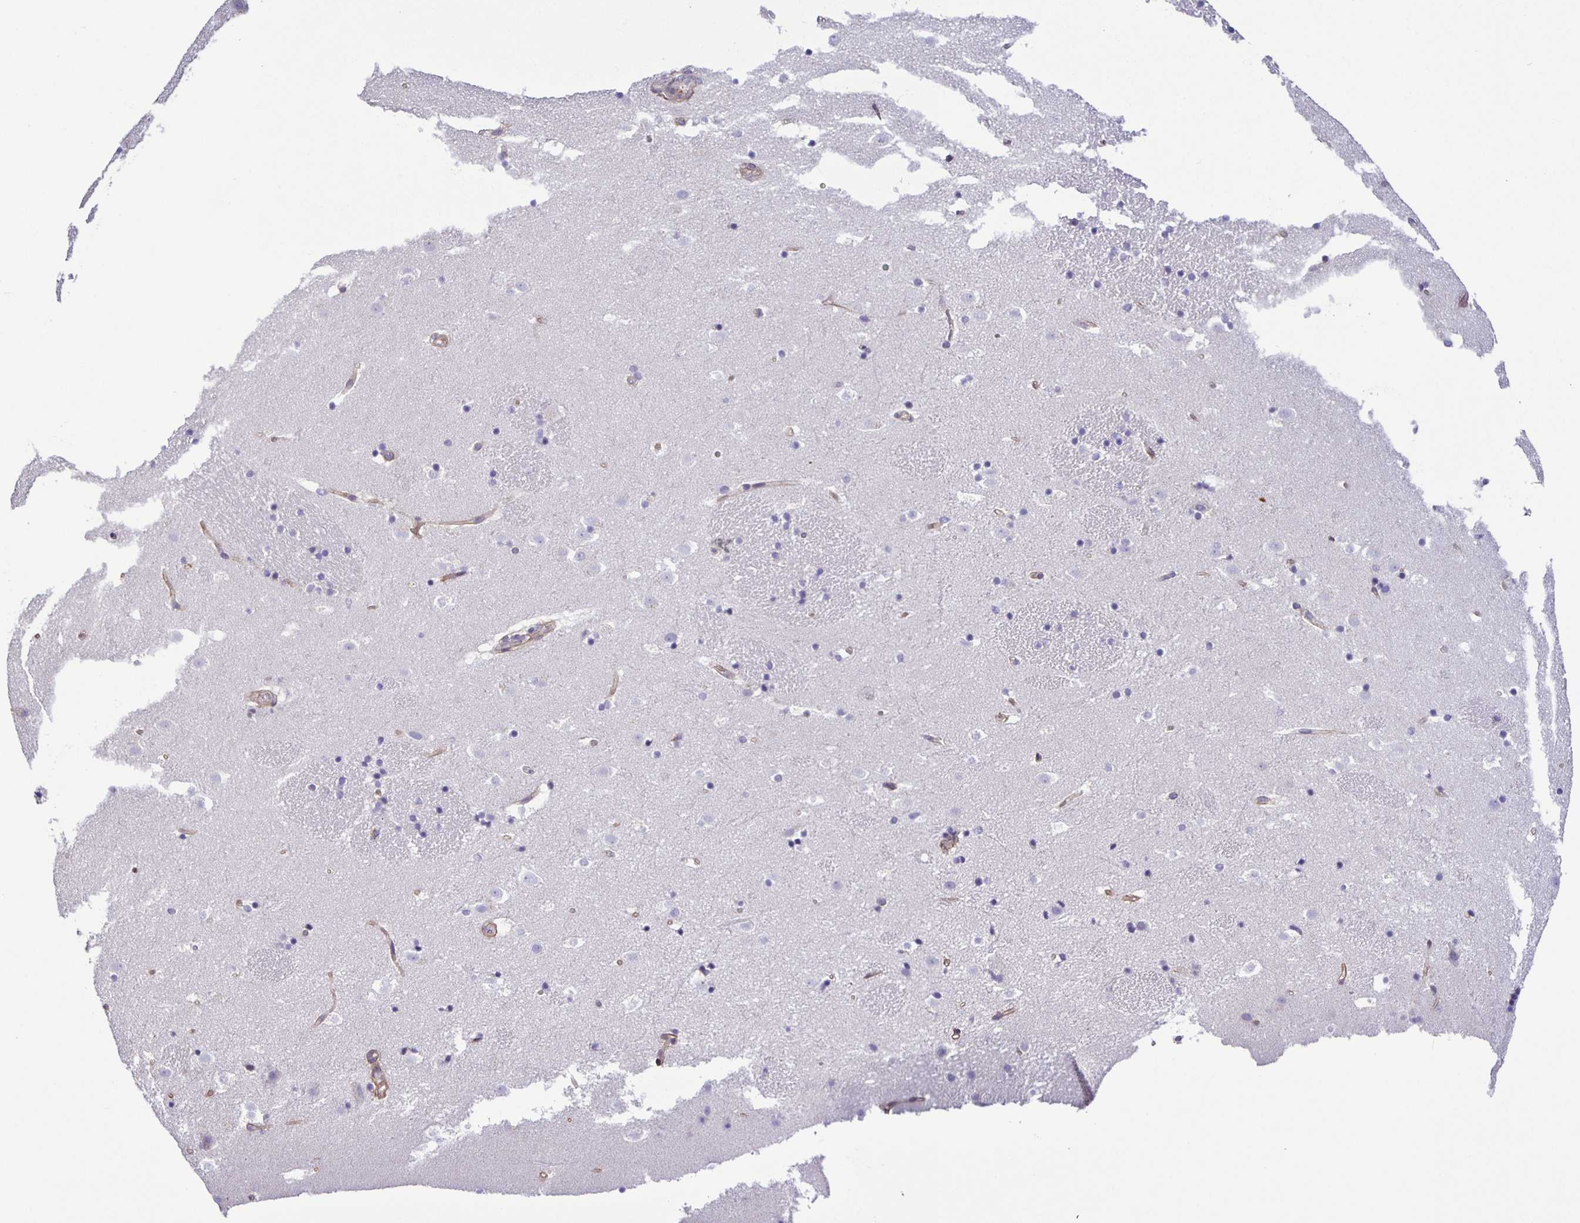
{"staining": {"intensity": "negative", "quantity": "none", "location": "none"}, "tissue": "caudate", "cell_type": "Glial cells", "image_type": "normal", "snomed": [{"axis": "morphology", "description": "Normal tissue, NOS"}, {"axis": "topography", "description": "Lateral ventricle wall"}], "caption": "The IHC photomicrograph has no significant staining in glial cells of caudate. (DAB immunohistochemistry (IHC) with hematoxylin counter stain).", "gene": "BOLL", "patient": {"sex": "male", "age": 37}}